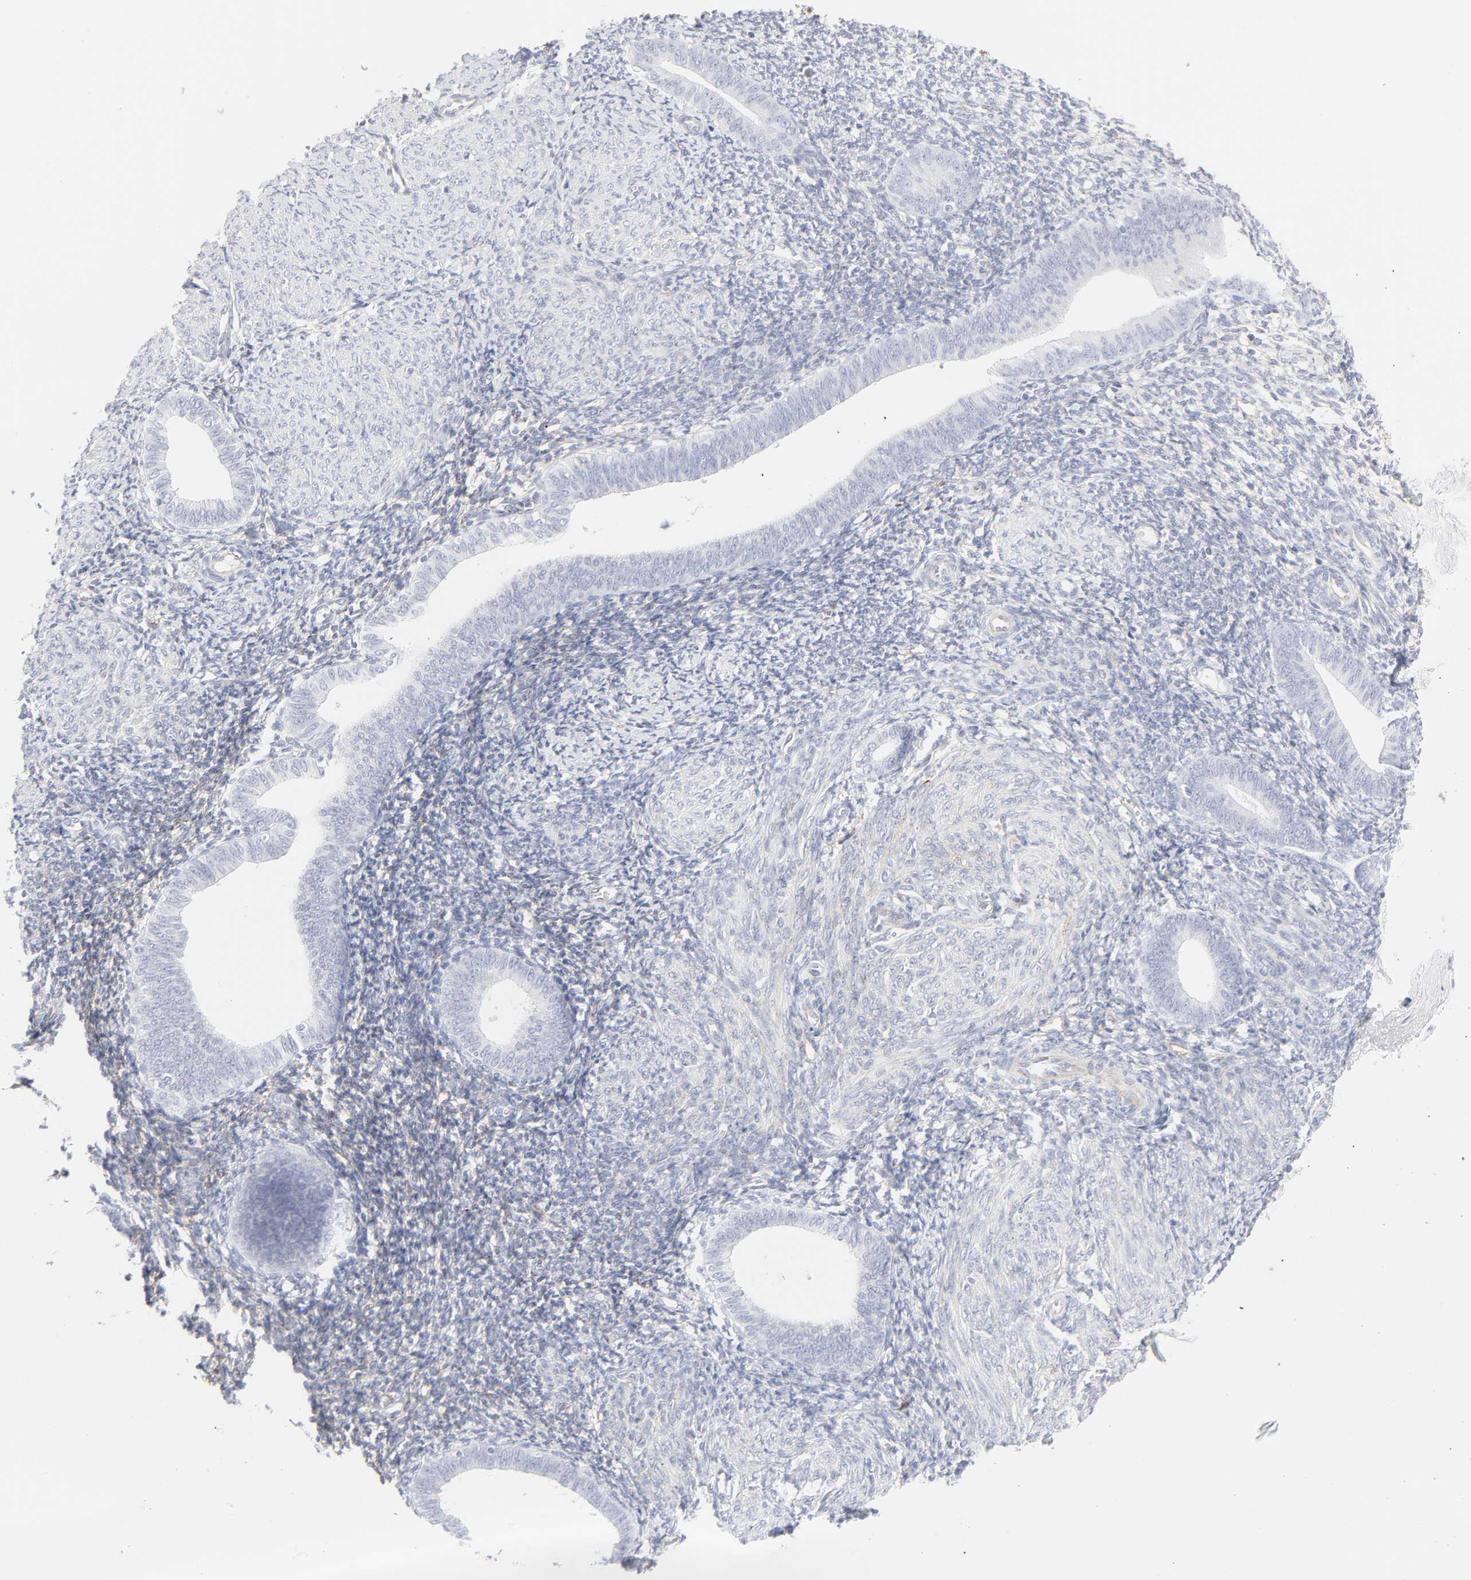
{"staining": {"intensity": "weak", "quantity": "25%-75%", "location": "cytoplasmic/membranous"}, "tissue": "endometrium", "cell_type": "Cells in endometrial stroma", "image_type": "normal", "snomed": [{"axis": "morphology", "description": "Normal tissue, NOS"}, {"axis": "topography", "description": "Endometrium"}], "caption": "Immunohistochemistry (DAB) staining of normal human endometrium displays weak cytoplasmic/membranous protein expression in approximately 25%-75% of cells in endometrial stroma. (DAB (3,3'-diaminobenzidine) IHC, brown staining for protein, blue staining for nuclei).", "gene": "ITGA5", "patient": {"sex": "female", "age": 57}}